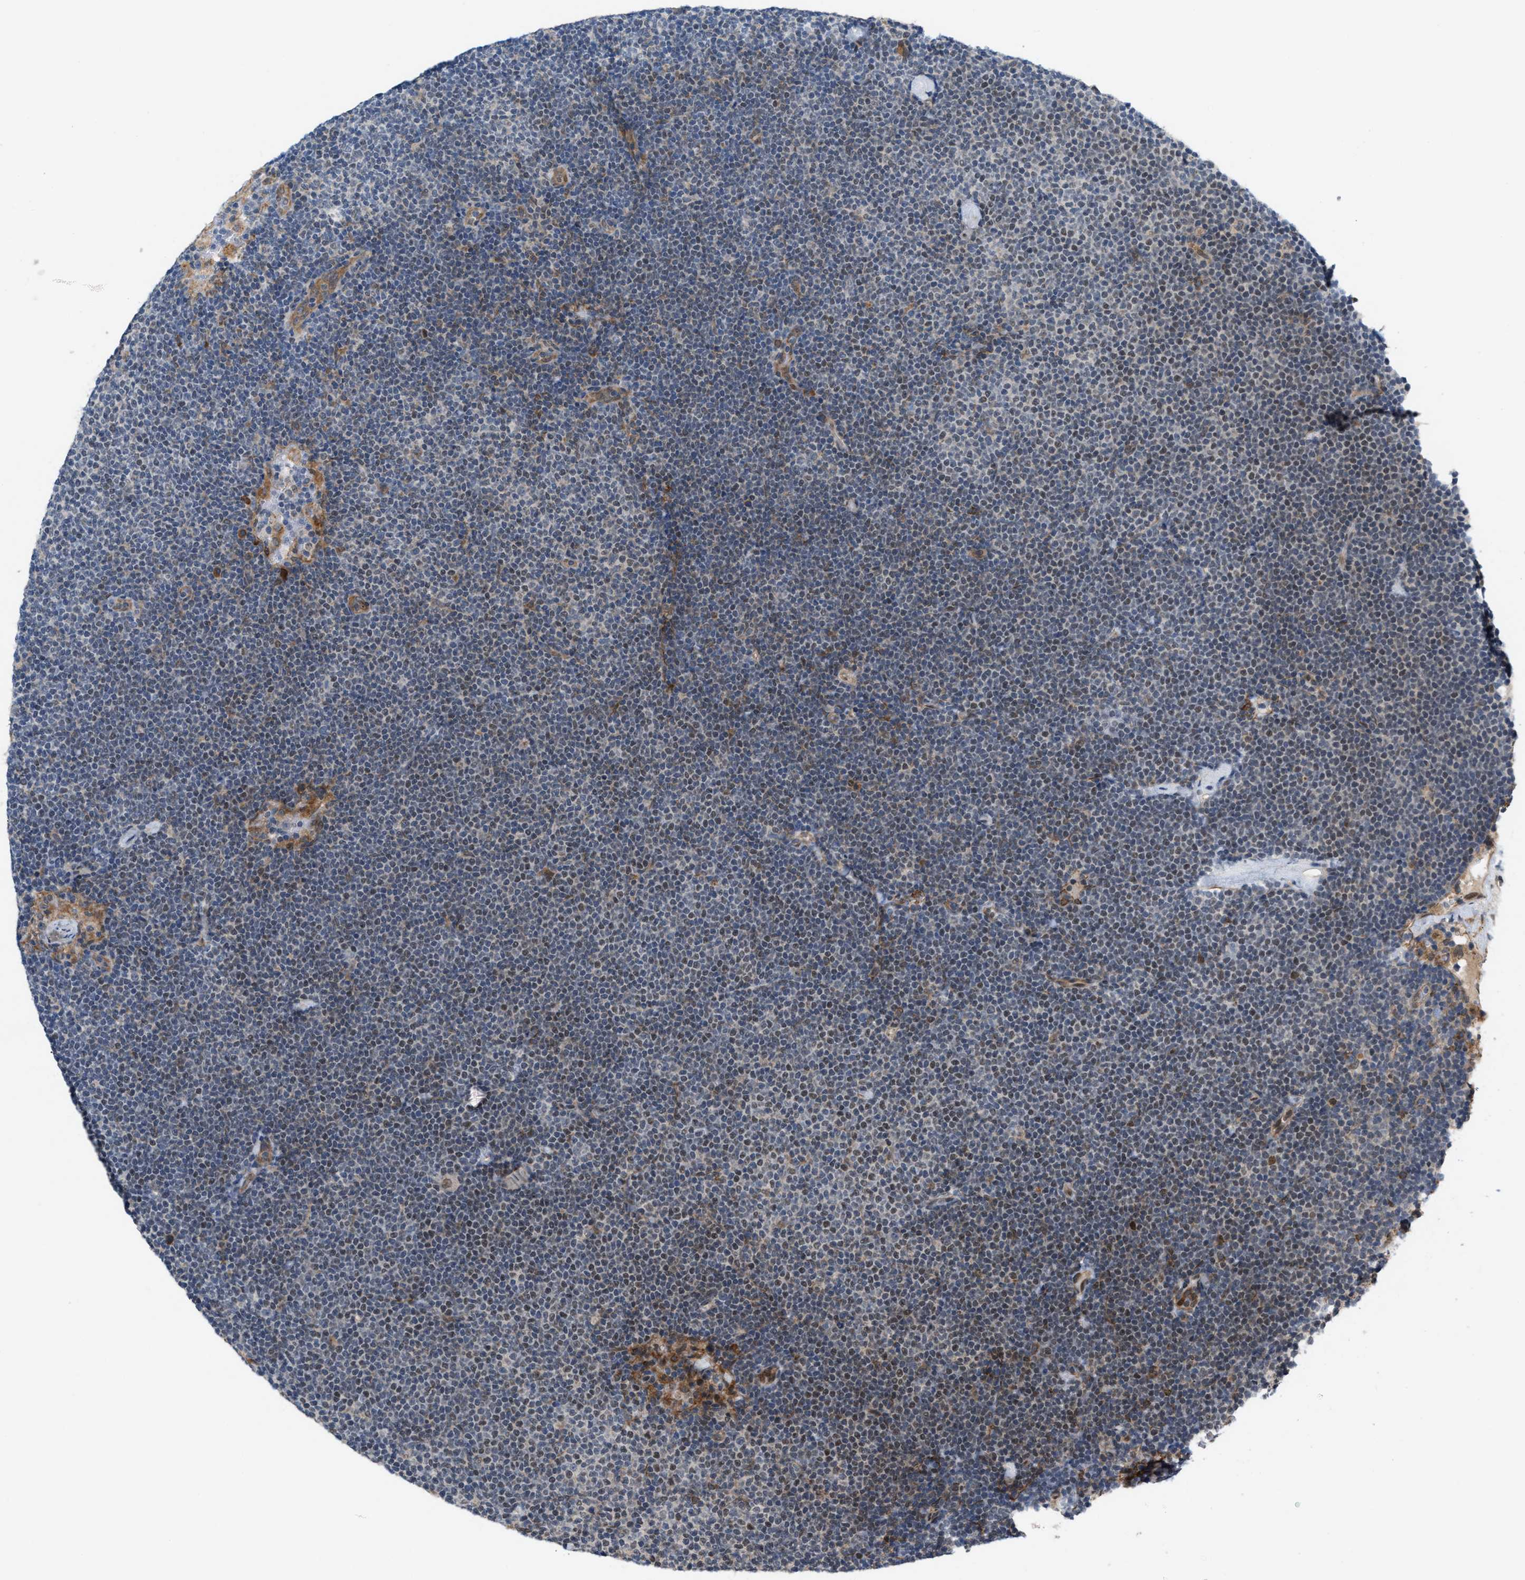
{"staining": {"intensity": "weak", "quantity": "<25%", "location": "cytoplasmic/membranous"}, "tissue": "lymphoma", "cell_type": "Tumor cells", "image_type": "cancer", "snomed": [{"axis": "morphology", "description": "Malignant lymphoma, non-Hodgkin's type, Low grade"}, {"axis": "topography", "description": "Lymph node"}], "caption": "Tumor cells show no significant protein staining in low-grade malignant lymphoma, non-Hodgkin's type. (DAB immunohistochemistry, high magnification).", "gene": "MFSD6", "patient": {"sex": "female", "age": 53}}